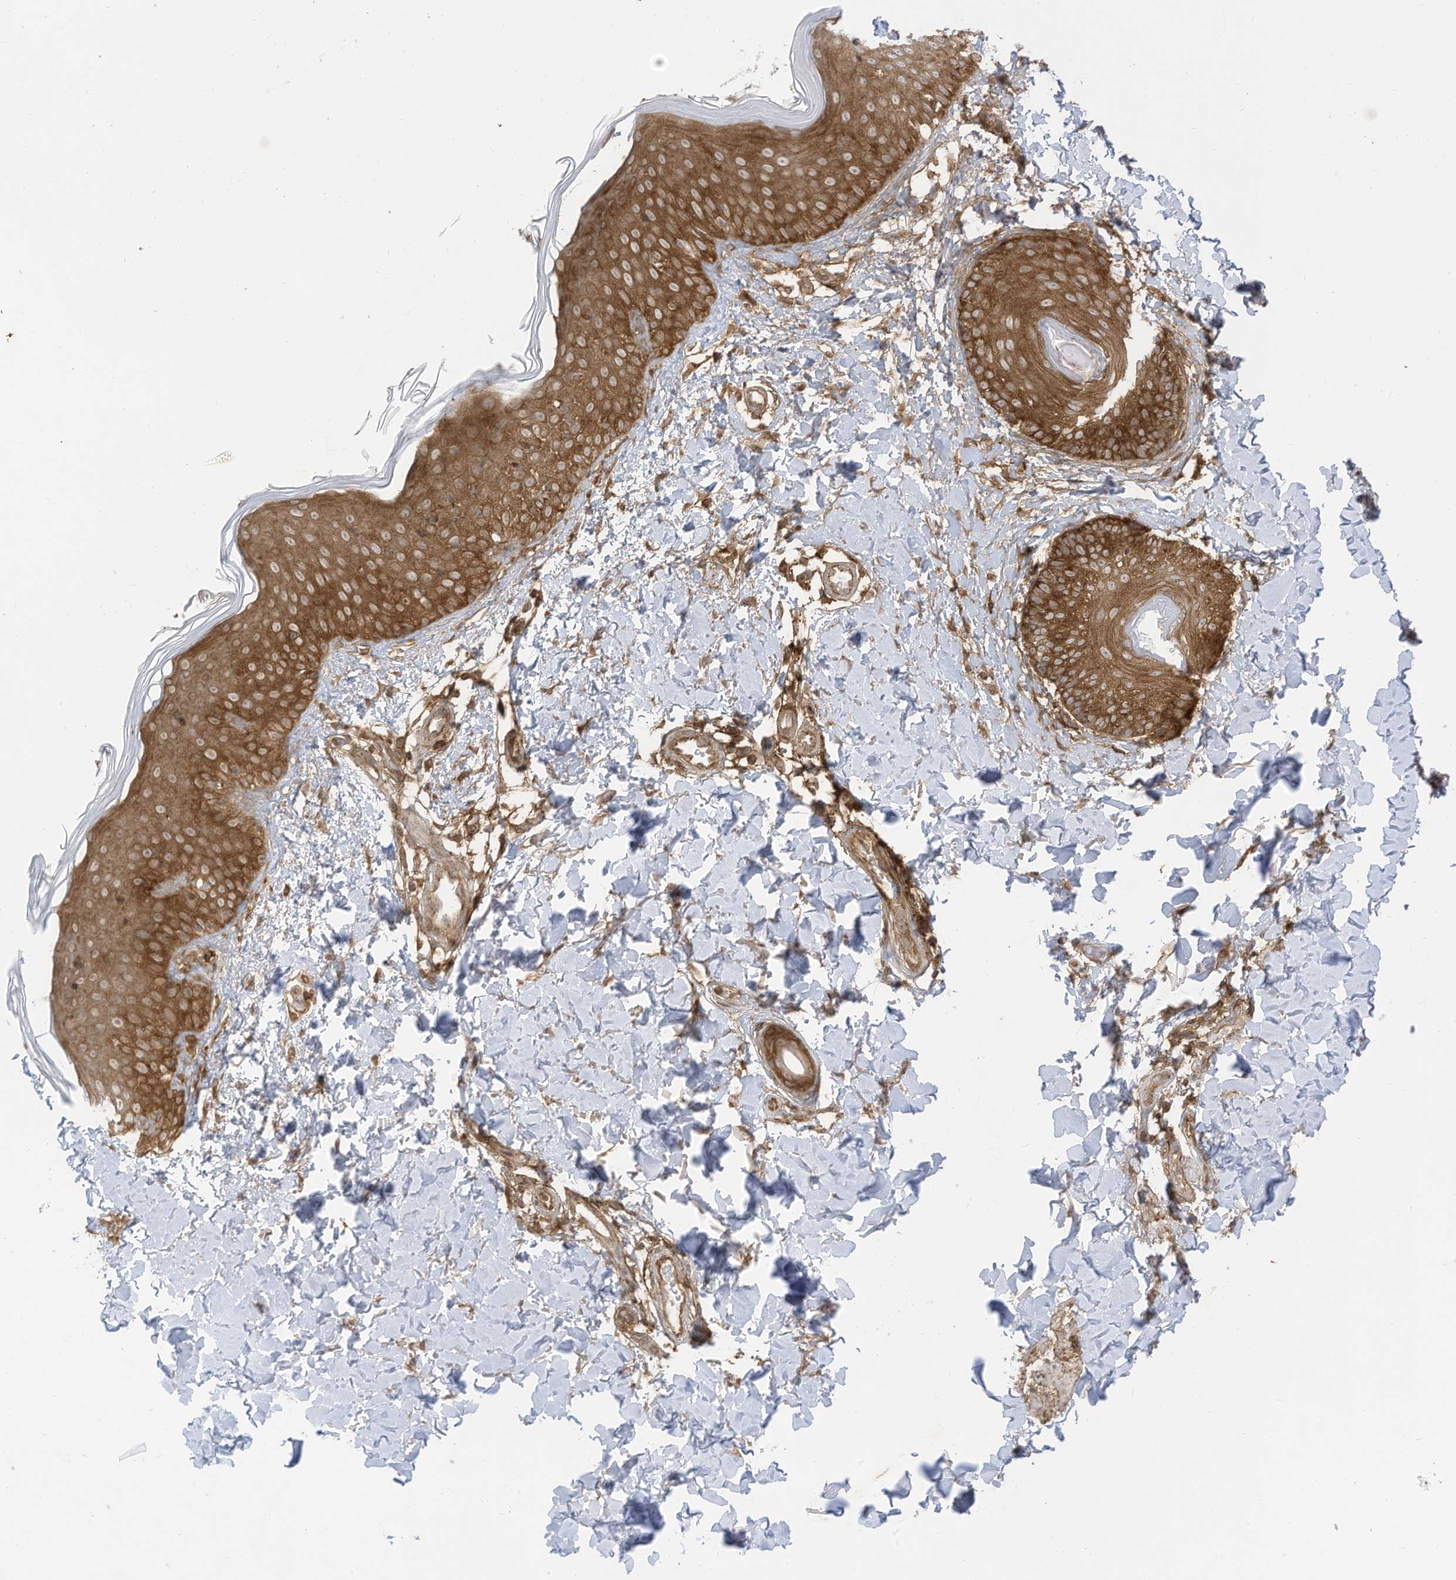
{"staining": {"intensity": "moderate", "quantity": ">75%", "location": "cytoplasmic/membranous"}, "tissue": "skin", "cell_type": "Fibroblasts", "image_type": "normal", "snomed": [{"axis": "morphology", "description": "Normal tissue, NOS"}, {"axis": "topography", "description": "Skin"}], "caption": "DAB immunohistochemical staining of benign skin shows moderate cytoplasmic/membranous protein expression in approximately >75% of fibroblasts. (Brightfield microscopy of DAB IHC at high magnification).", "gene": "REPS1", "patient": {"sex": "male", "age": 37}}